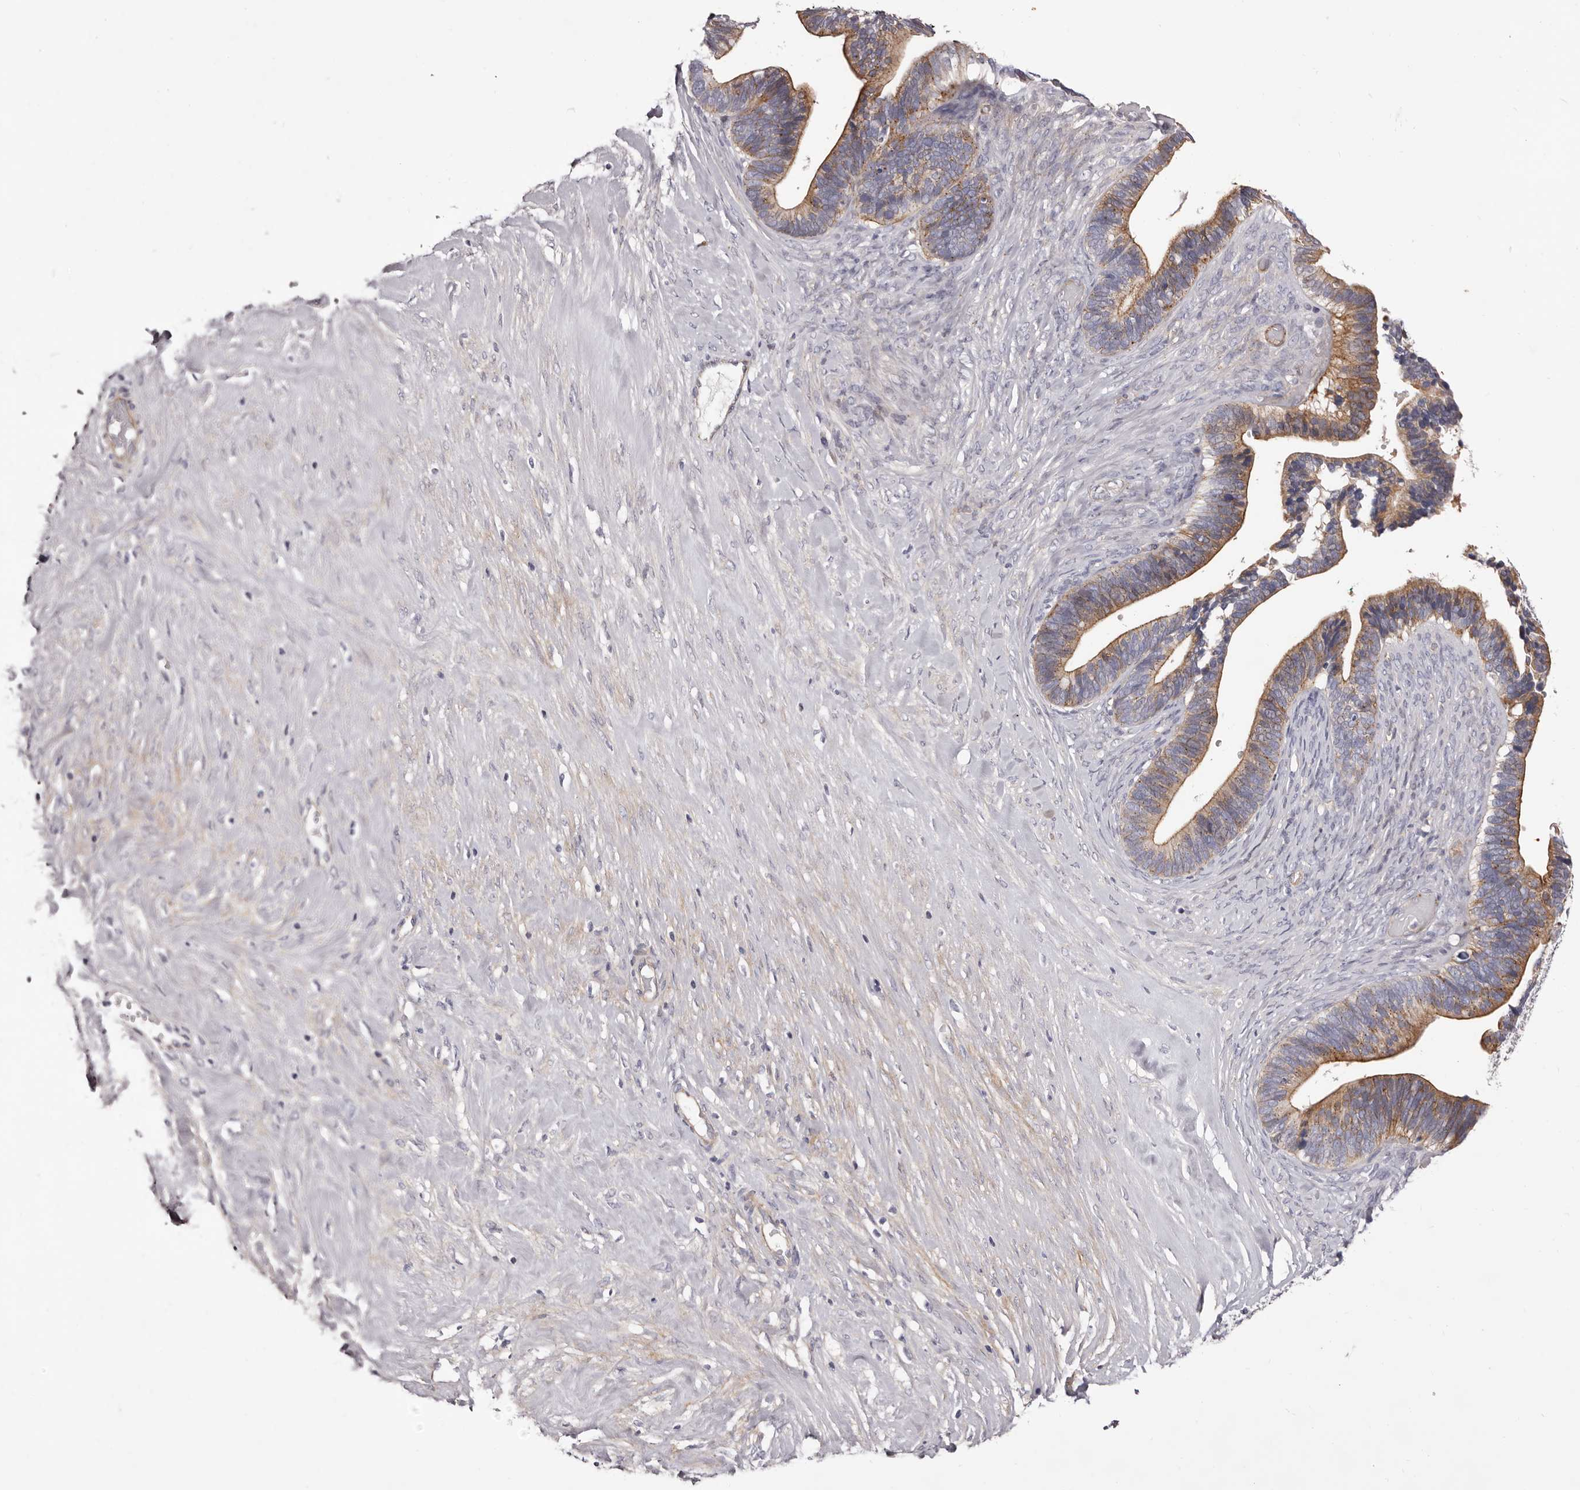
{"staining": {"intensity": "moderate", "quantity": ">75%", "location": "cytoplasmic/membranous"}, "tissue": "ovarian cancer", "cell_type": "Tumor cells", "image_type": "cancer", "snomed": [{"axis": "morphology", "description": "Cystadenocarcinoma, serous, NOS"}, {"axis": "topography", "description": "Ovary"}], "caption": "The immunohistochemical stain shows moderate cytoplasmic/membranous positivity in tumor cells of serous cystadenocarcinoma (ovarian) tissue.", "gene": "PEG10", "patient": {"sex": "female", "age": 56}}